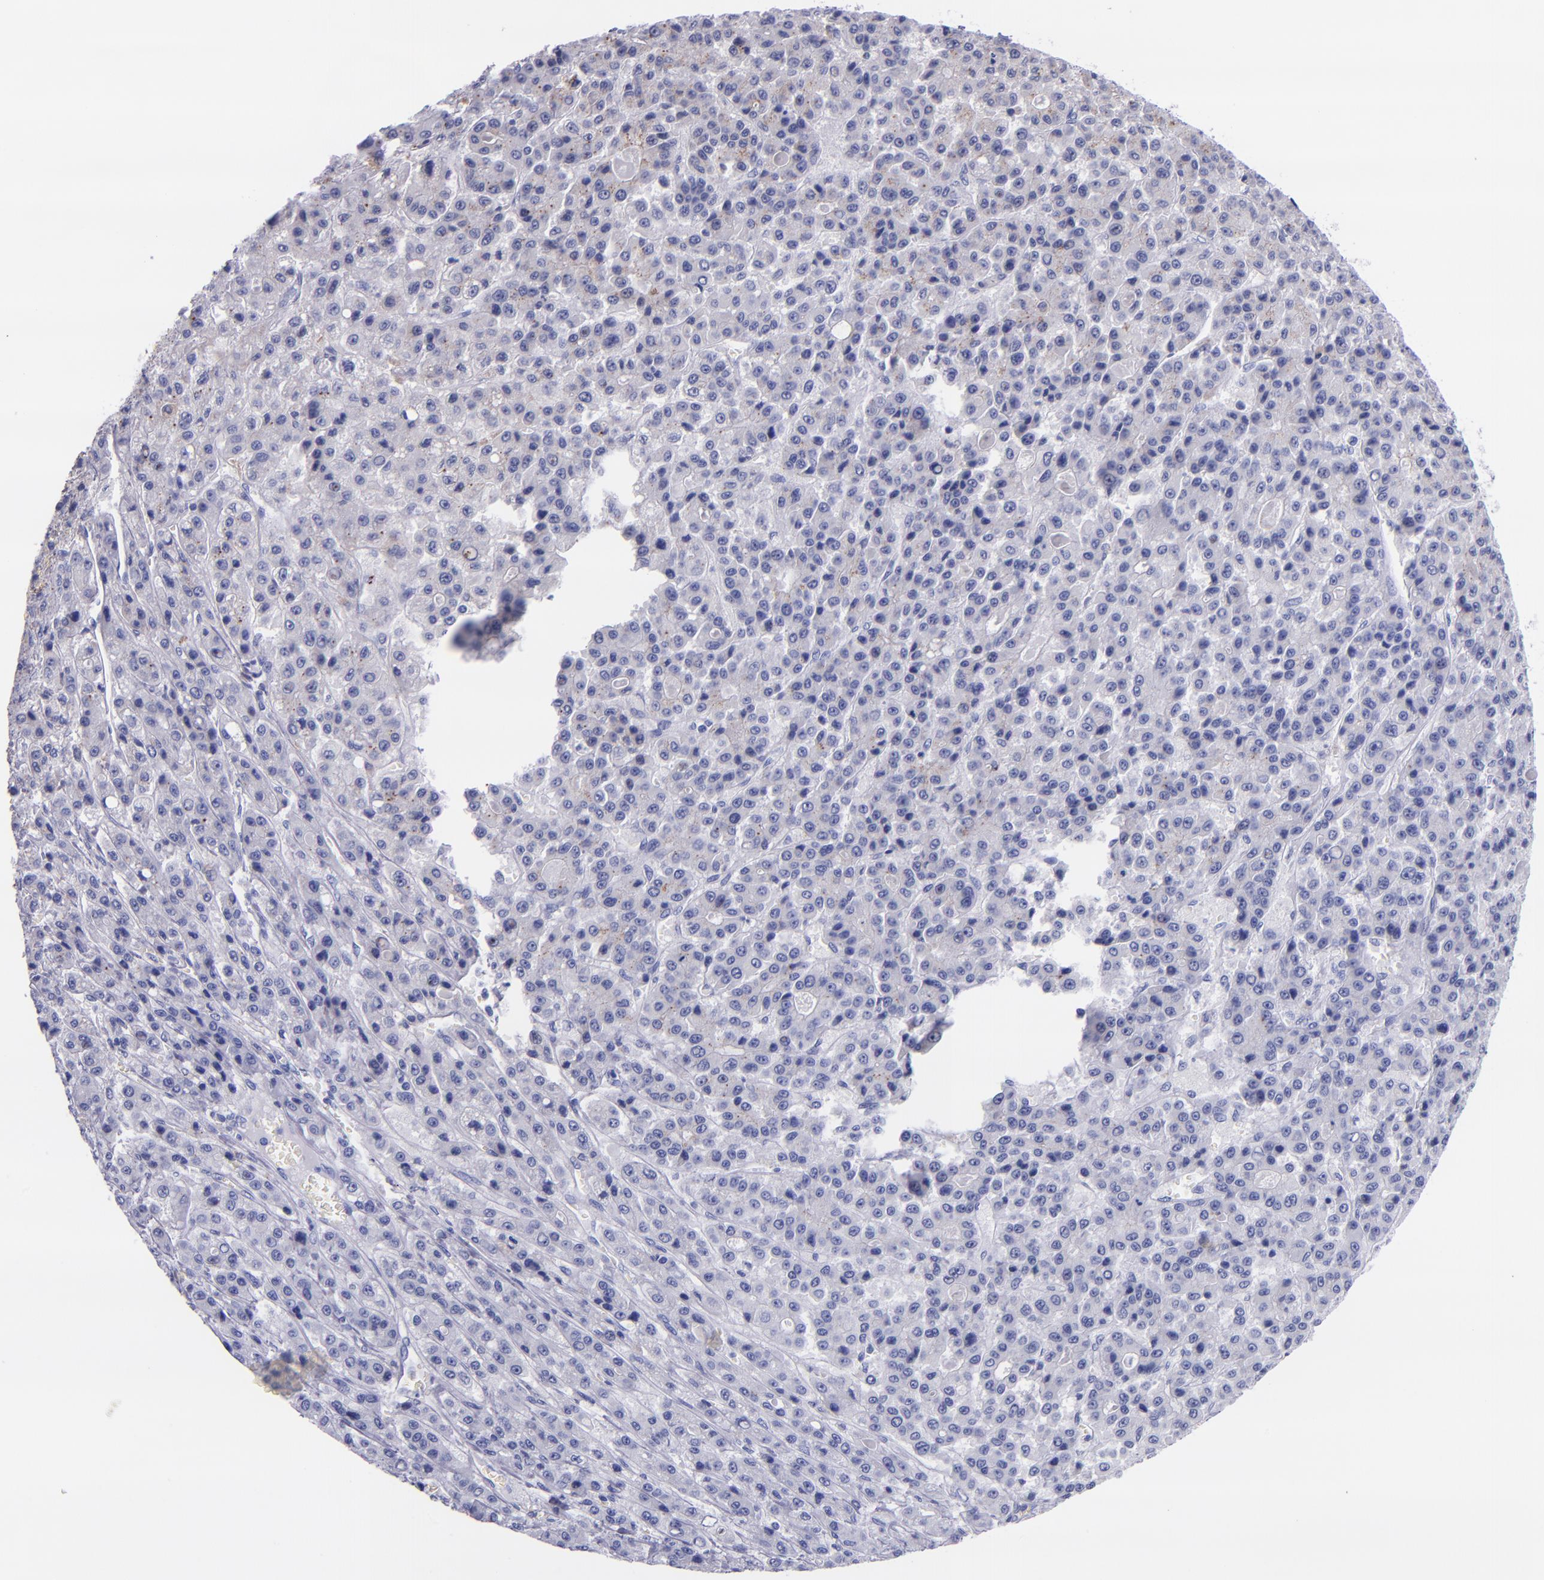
{"staining": {"intensity": "negative", "quantity": "none", "location": "none"}, "tissue": "liver cancer", "cell_type": "Tumor cells", "image_type": "cancer", "snomed": [{"axis": "morphology", "description": "Carcinoma, Hepatocellular, NOS"}, {"axis": "topography", "description": "Liver"}], "caption": "There is no significant positivity in tumor cells of liver hepatocellular carcinoma.", "gene": "IVL", "patient": {"sex": "male", "age": 70}}